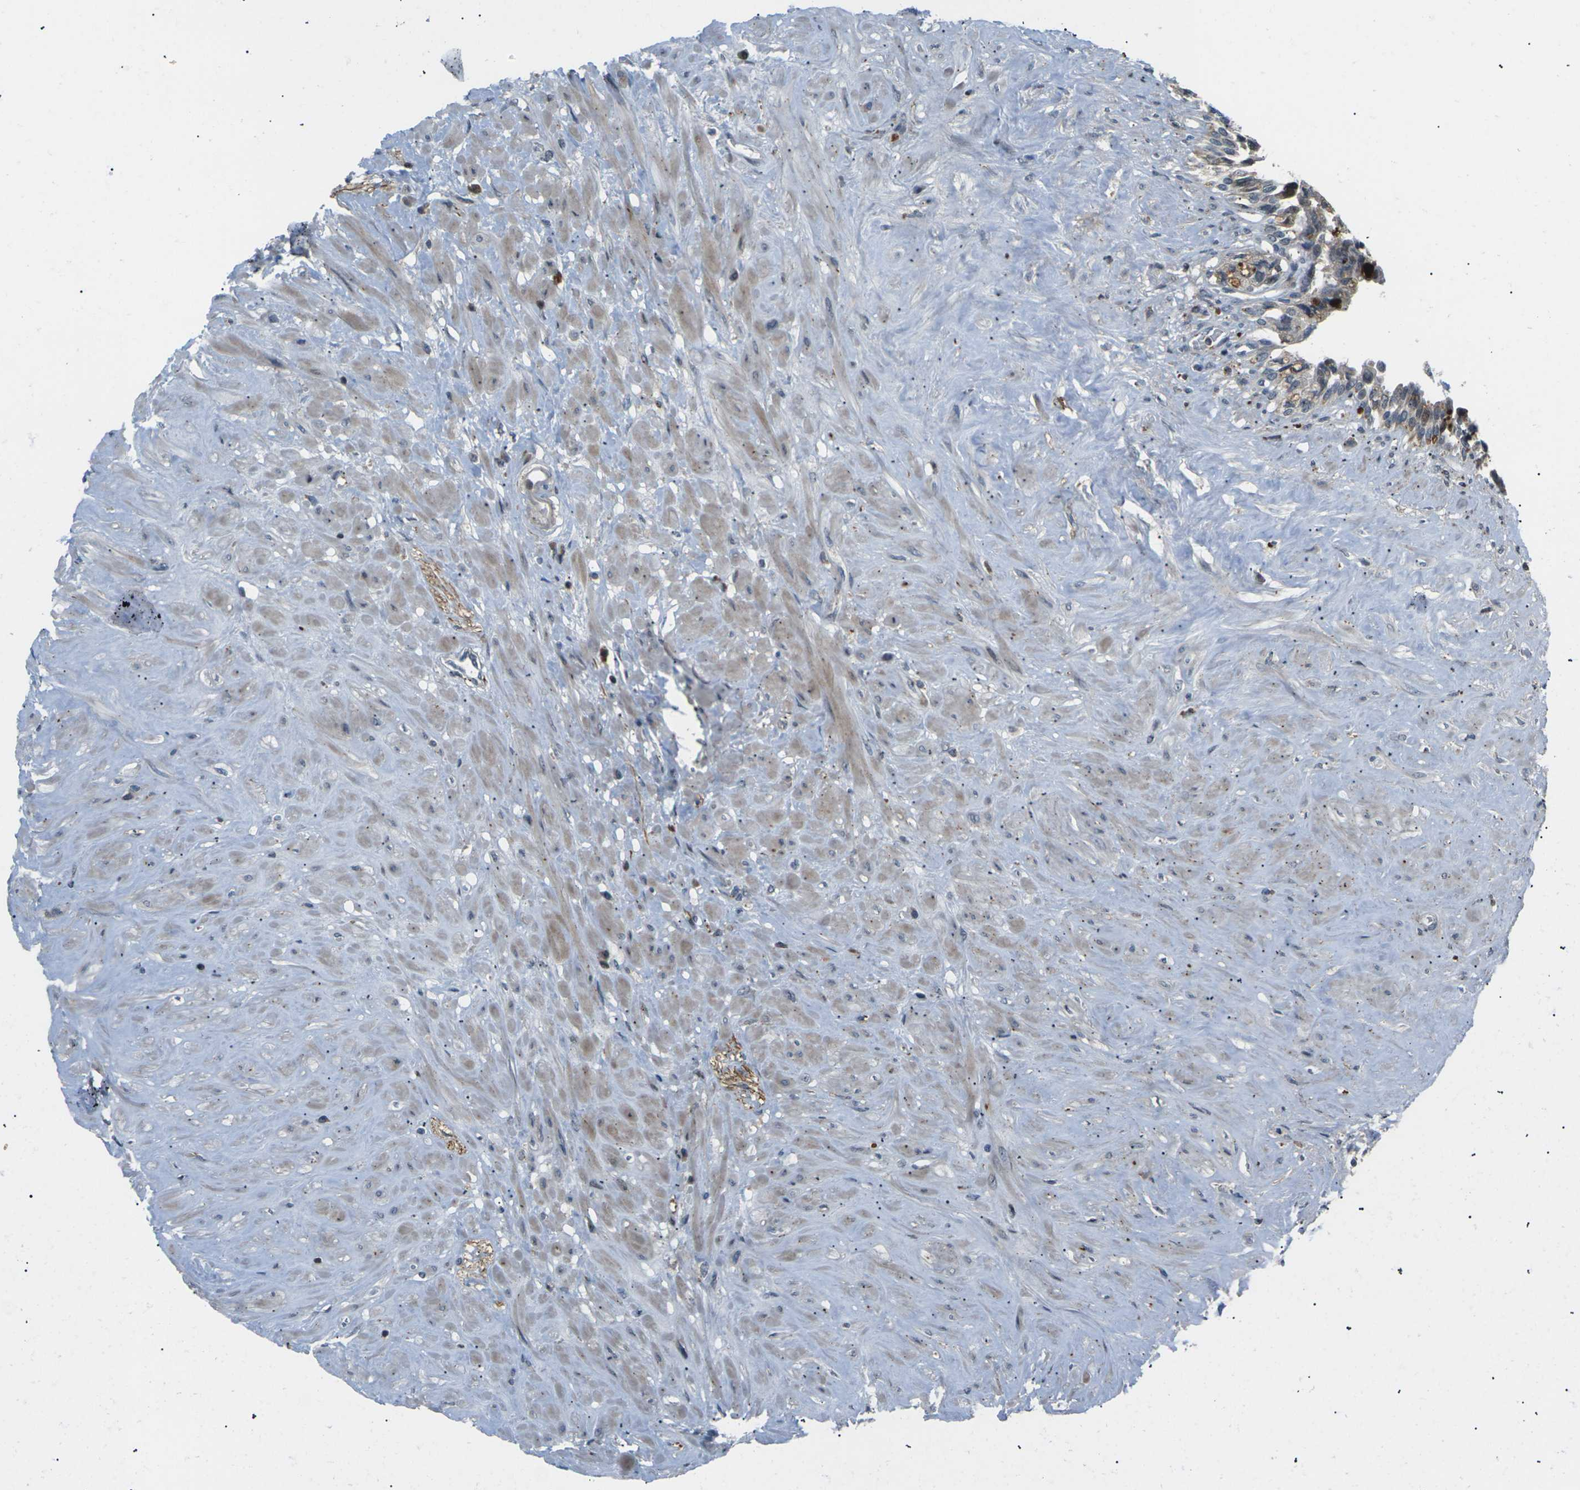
{"staining": {"intensity": "moderate", "quantity": "<25%", "location": "cytoplasmic/membranous"}, "tissue": "seminal vesicle", "cell_type": "Glandular cells", "image_type": "normal", "snomed": [{"axis": "morphology", "description": "Normal tissue, NOS"}, {"axis": "topography", "description": "Seminal veicle"}], "caption": "Seminal vesicle stained for a protein shows moderate cytoplasmic/membranous positivity in glandular cells. The protein of interest is shown in brown color, while the nuclei are stained blue.", "gene": "RPS6KA3", "patient": {"sex": "male", "age": 63}}